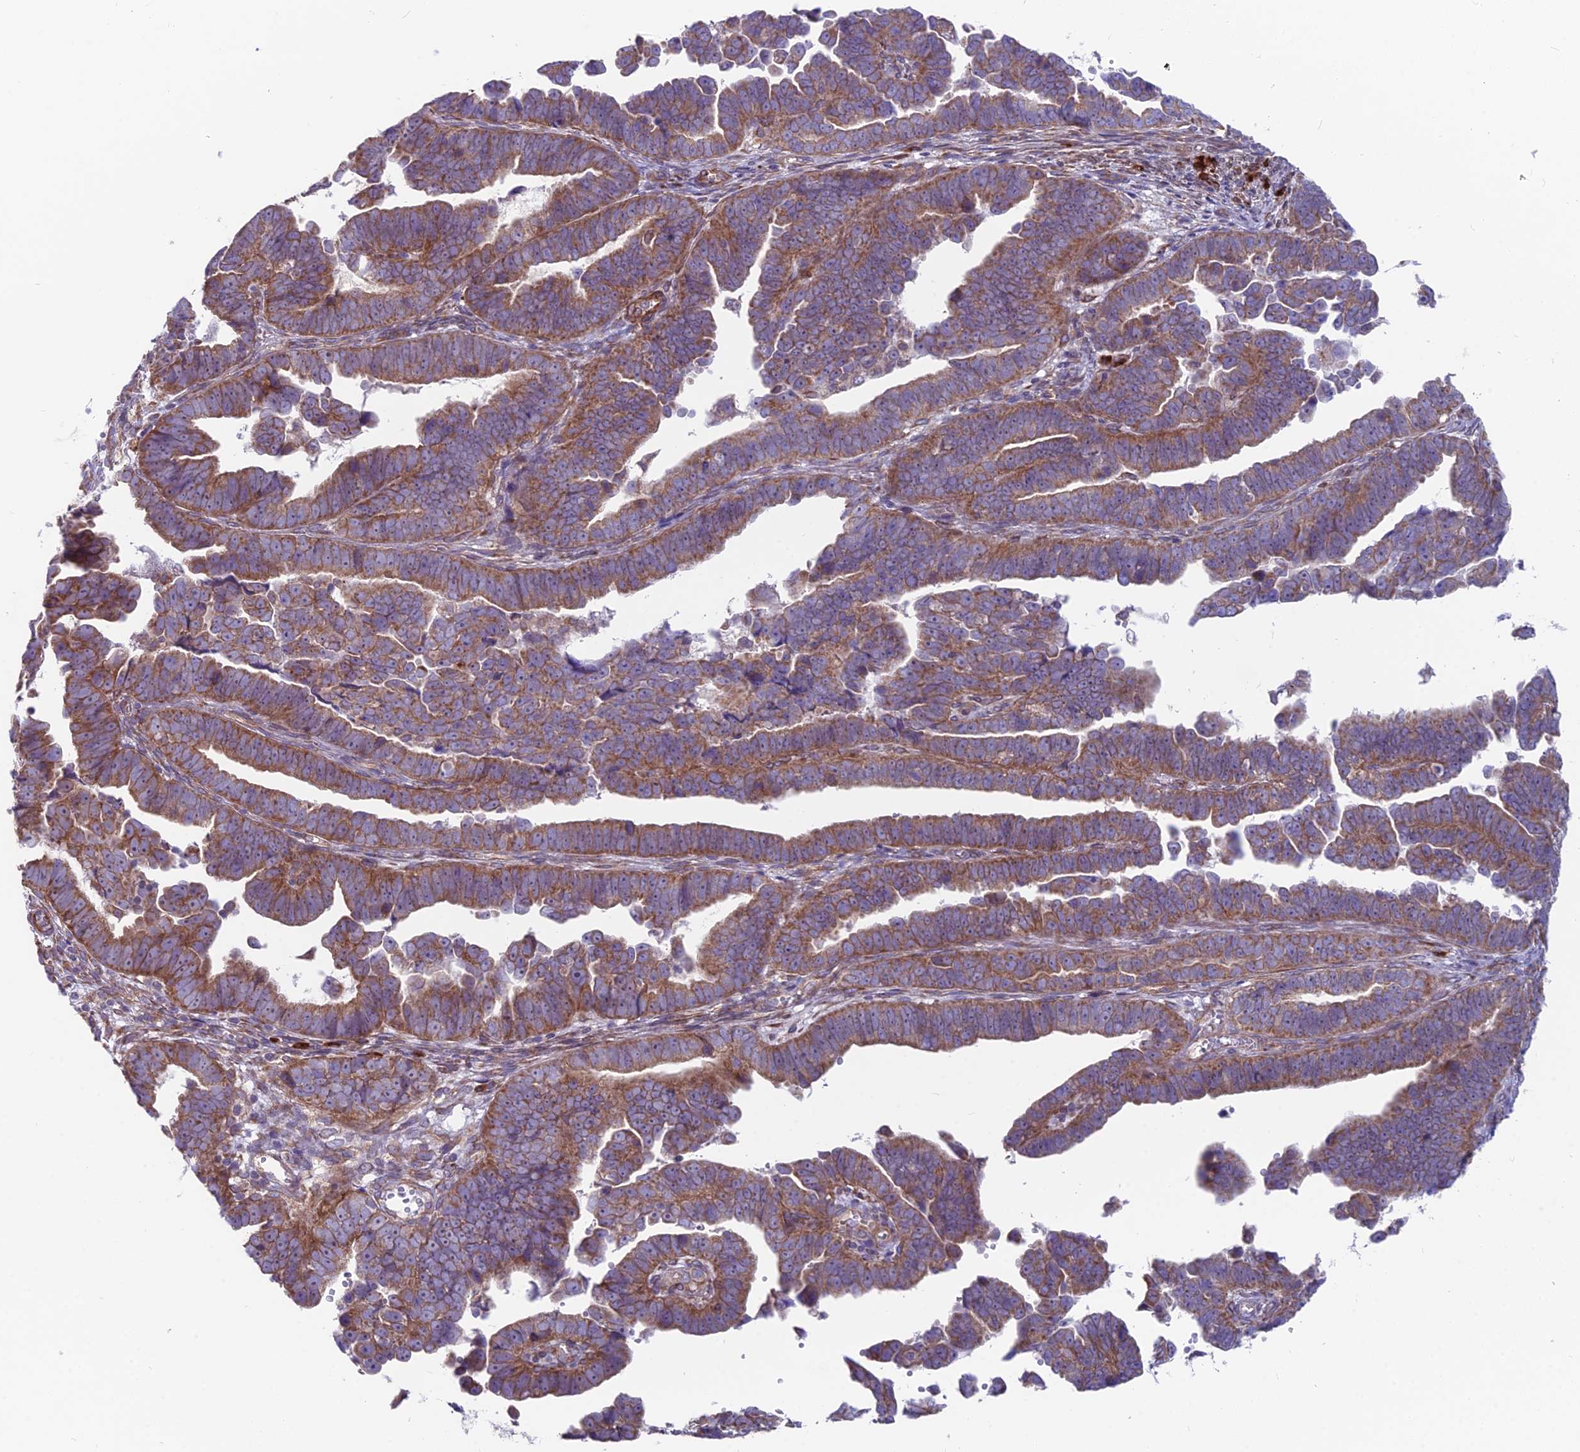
{"staining": {"intensity": "moderate", "quantity": ">75%", "location": "cytoplasmic/membranous"}, "tissue": "endometrial cancer", "cell_type": "Tumor cells", "image_type": "cancer", "snomed": [{"axis": "morphology", "description": "Adenocarcinoma, NOS"}, {"axis": "topography", "description": "Endometrium"}], "caption": "Immunohistochemical staining of human endometrial cancer (adenocarcinoma) reveals moderate cytoplasmic/membranous protein staining in approximately >75% of tumor cells.", "gene": "TBC1D20", "patient": {"sex": "female", "age": 75}}